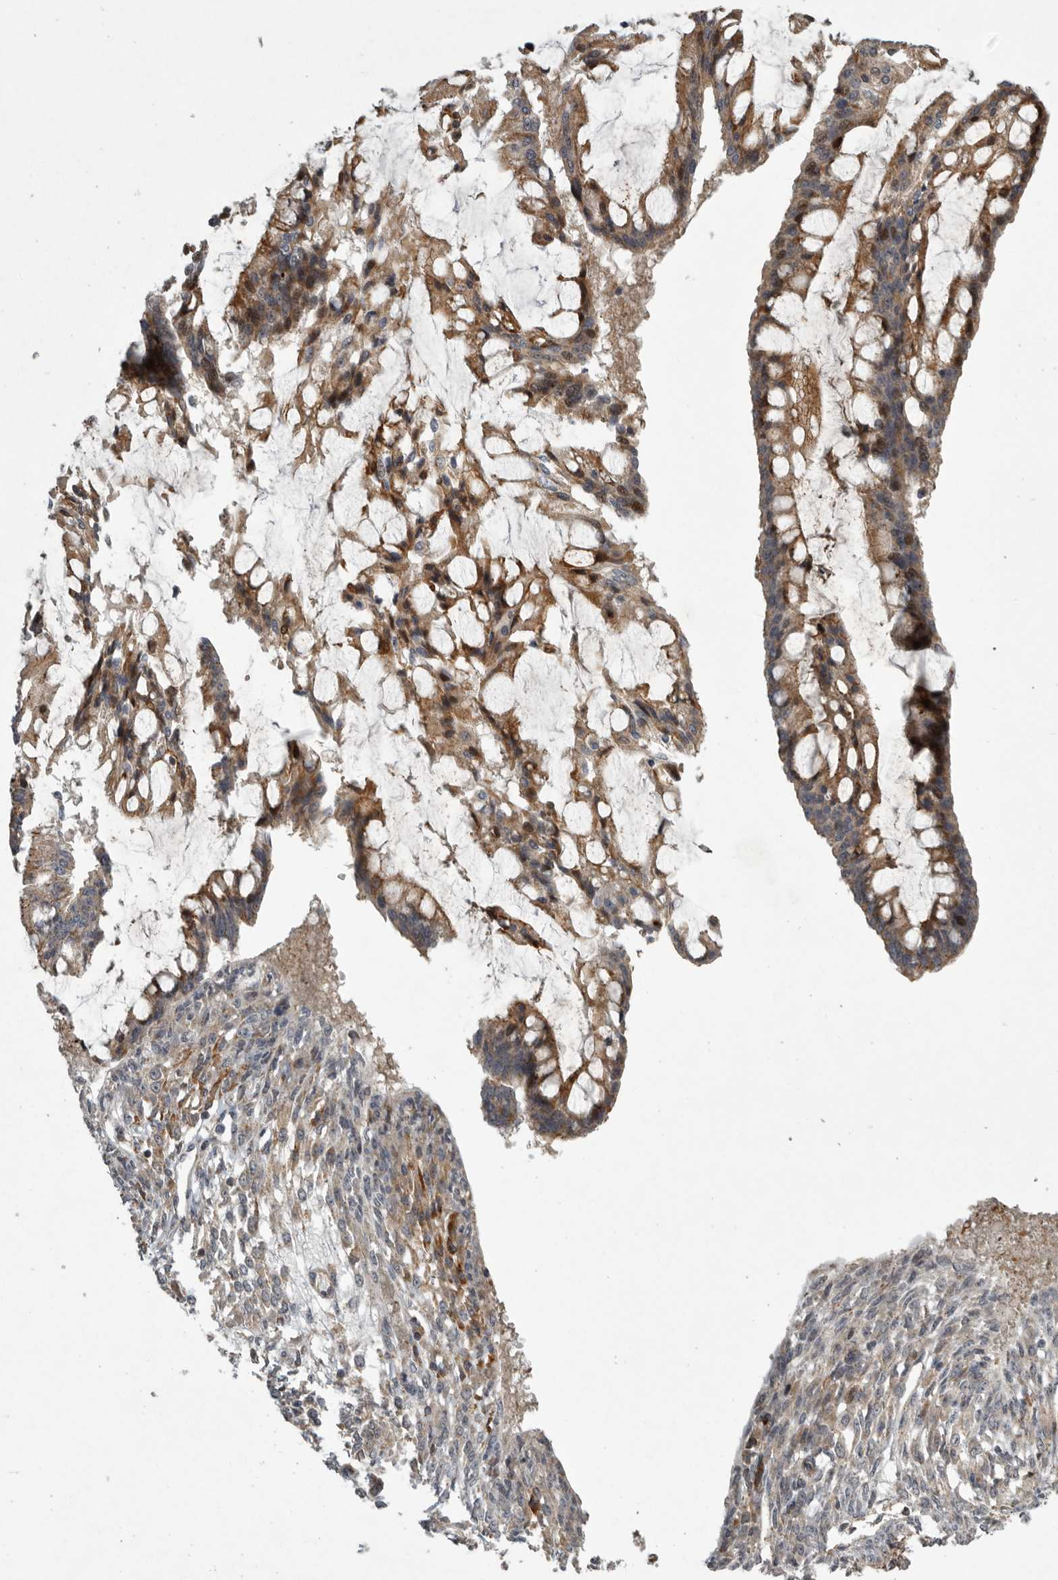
{"staining": {"intensity": "moderate", "quantity": ">75%", "location": "cytoplasmic/membranous,nuclear"}, "tissue": "ovarian cancer", "cell_type": "Tumor cells", "image_type": "cancer", "snomed": [{"axis": "morphology", "description": "Cystadenocarcinoma, mucinous, NOS"}, {"axis": "topography", "description": "Ovary"}], "caption": "Mucinous cystadenocarcinoma (ovarian) stained with immunohistochemistry demonstrates moderate cytoplasmic/membranous and nuclear staining in approximately >75% of tumor cells.", "gene": "MPDZ", "patient": {"sex": "female", "age": 73}}